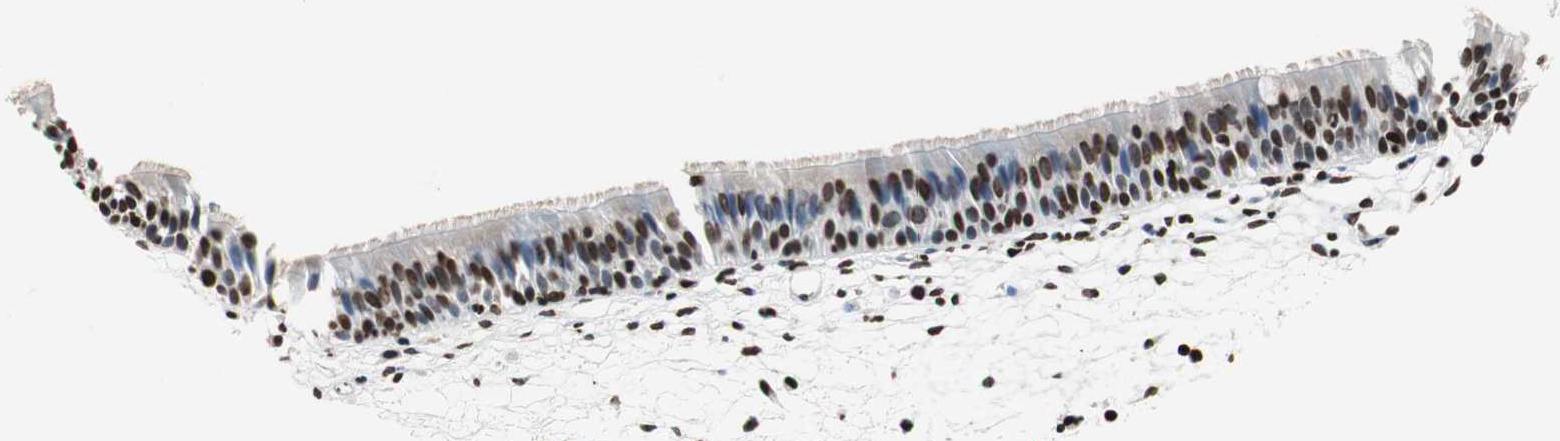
{"staining": {"intensity": "strong", "quantity": ">75%", "location": "nuclear"}, "tissue": "nasopharynx", "cell_type": "Respiratory epithelial cells", "image_type": "normal", "snomed": [{"axis": "morphology", "description": "Normal tissue, NOS"}, {"axis": "topography", "description": "Nasopharynx"}], "caption": "Strong nuclear protein positivity is seen in approximately >75% of respiratory epithelial cells in nasopharynx.", "gene": "PAXIP1", "patient": {"sex": "female", "age": 54}}